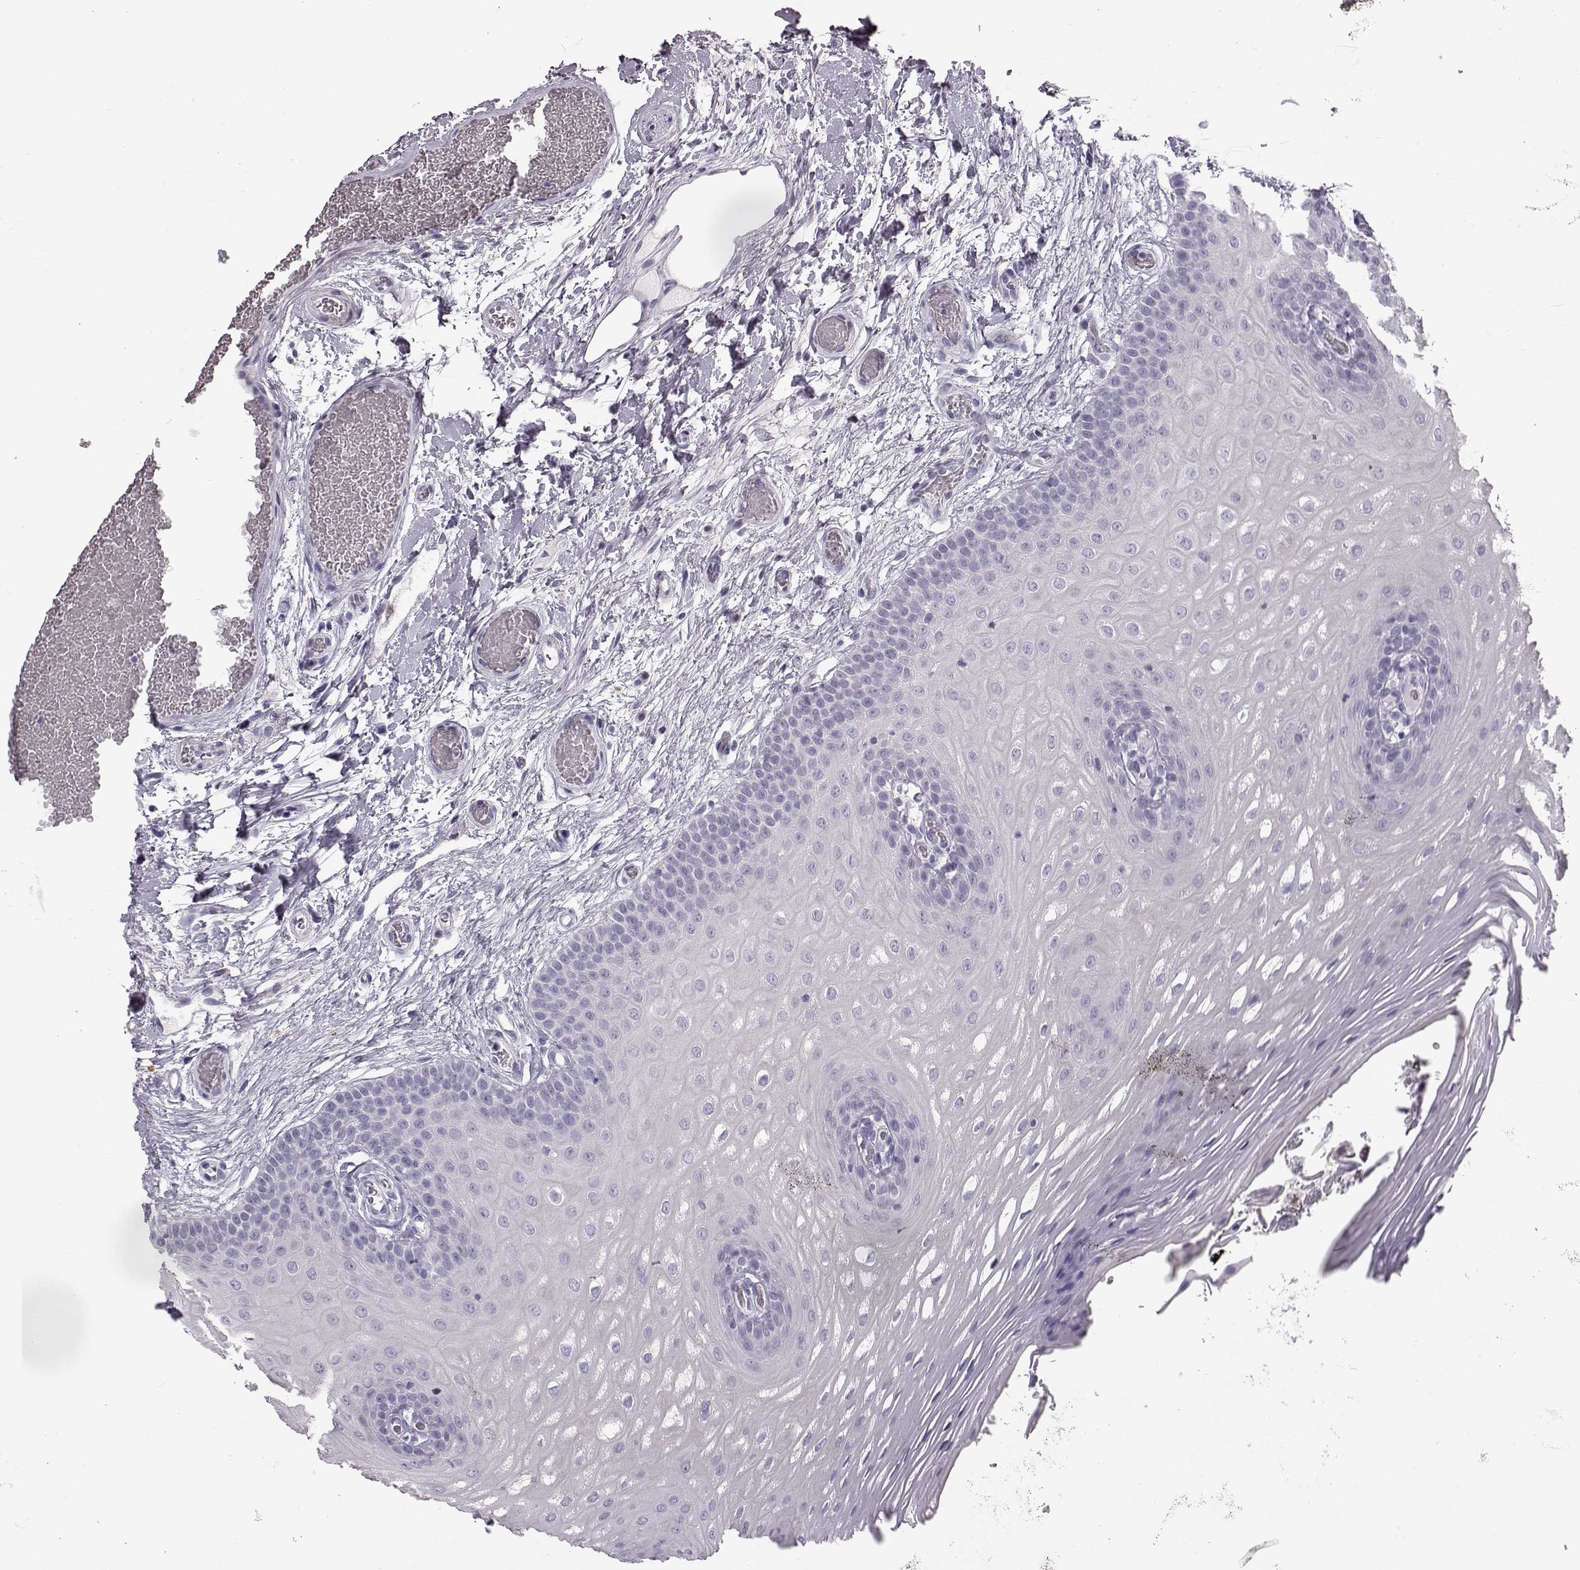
{"staining": {"intensity": "negative", "quantity": "none", "location": "none"}, "tissue": "oral mucosa", "cell_type": "Squamous epithelial cells", "image_type": "normal", "snomed": [{"axis": "morphology", "description": "Normal tissue, NOS"}, {"axis": "morphology", "description": "Squamous cell carcinoma, NOS"}, {"axis": "topography", "description": "Oral tissue"}, {"axis": "topography", "description": "Head-Neck"}], "caption": "A photomicrograph of human oral mucosa is negative for staining in squamous epithelial cells. (Immunohistochemistry, brightfield microscopy, high magnification).", "gene": "BFSP2", "patient": {"sex": "male", "age": 78}}